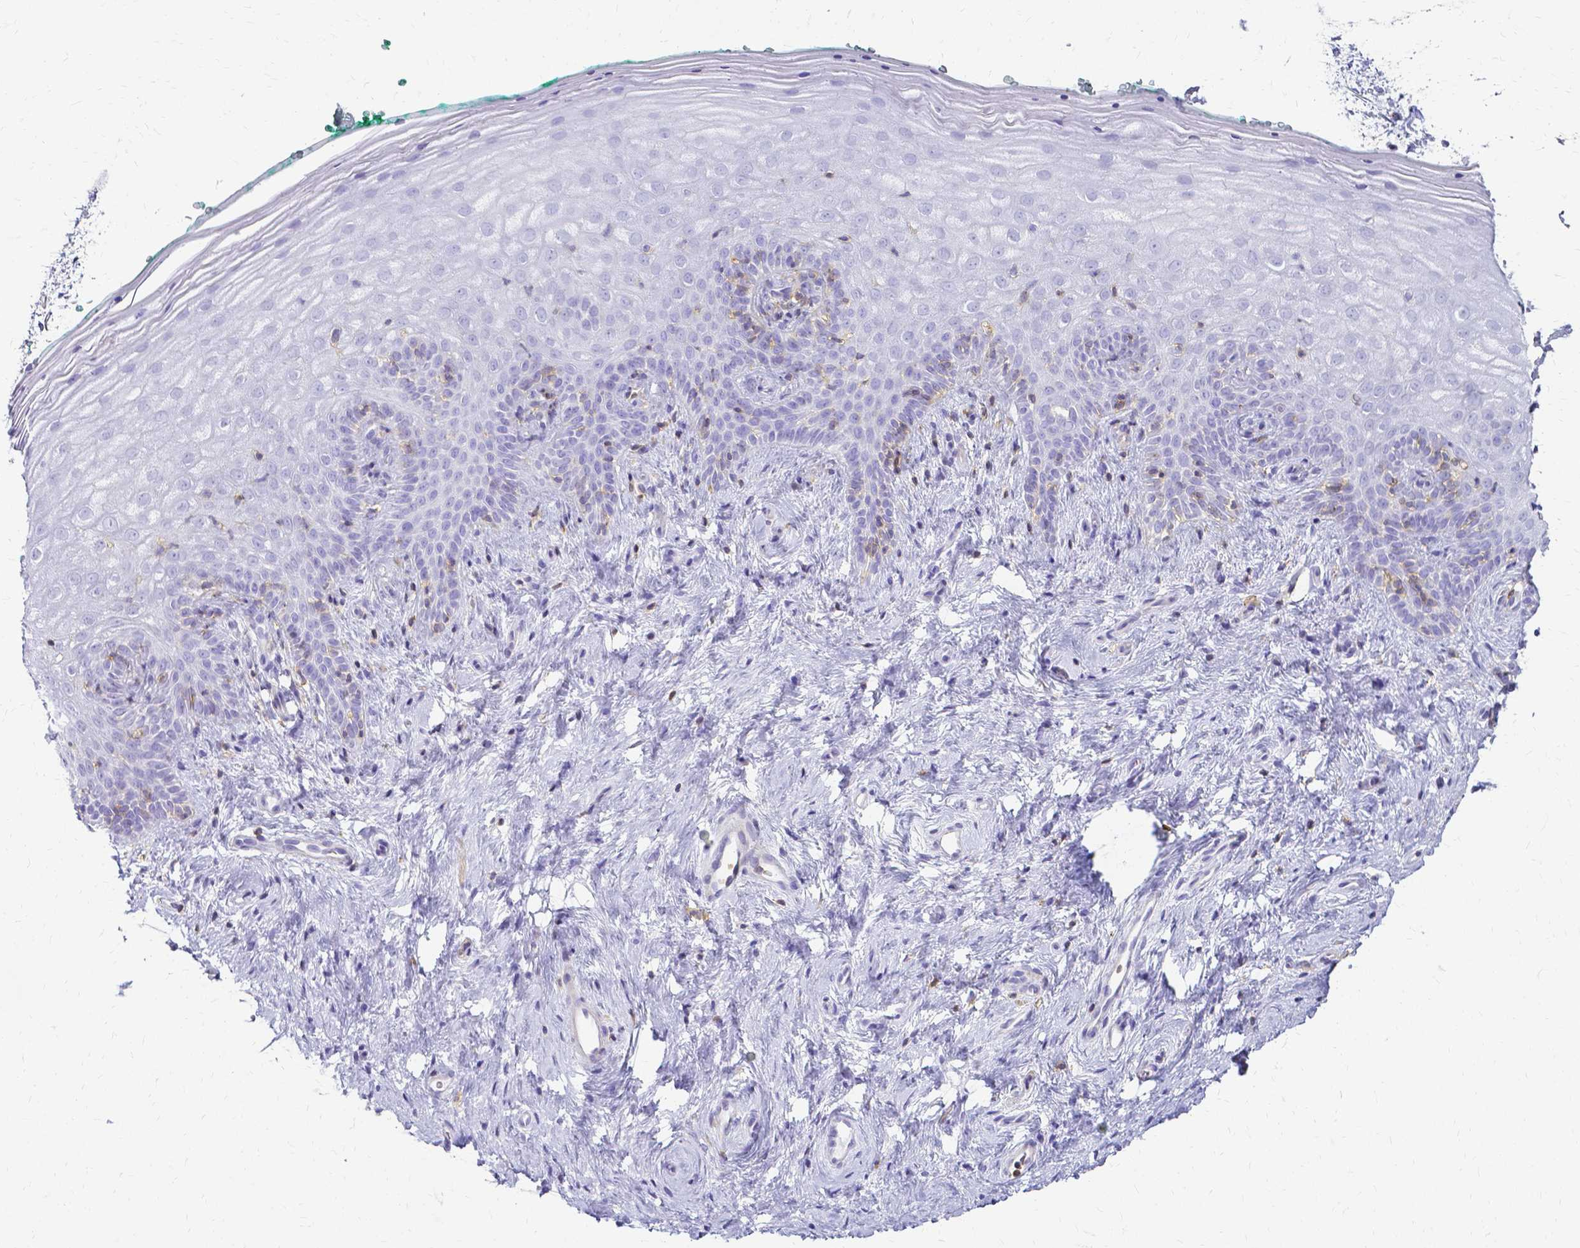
{"staining": {"intensity": "negative", "quantity": "none", "location": "none"}, "tissue": "vagina", "cell_type": "Squamous epithelial cells", "image_type": "normal", "snomed": [{"axis": "morphology", "description": "Normal tissue, NOS"}, {"axis": "topography", "description": "Vagina"}], "caption": "The histopathology image demonstrates no significant positivity in squamous epithelial cells of vagina.", "gene": "HSPA12A", "patient": {"sex": "female", "age": 45}}